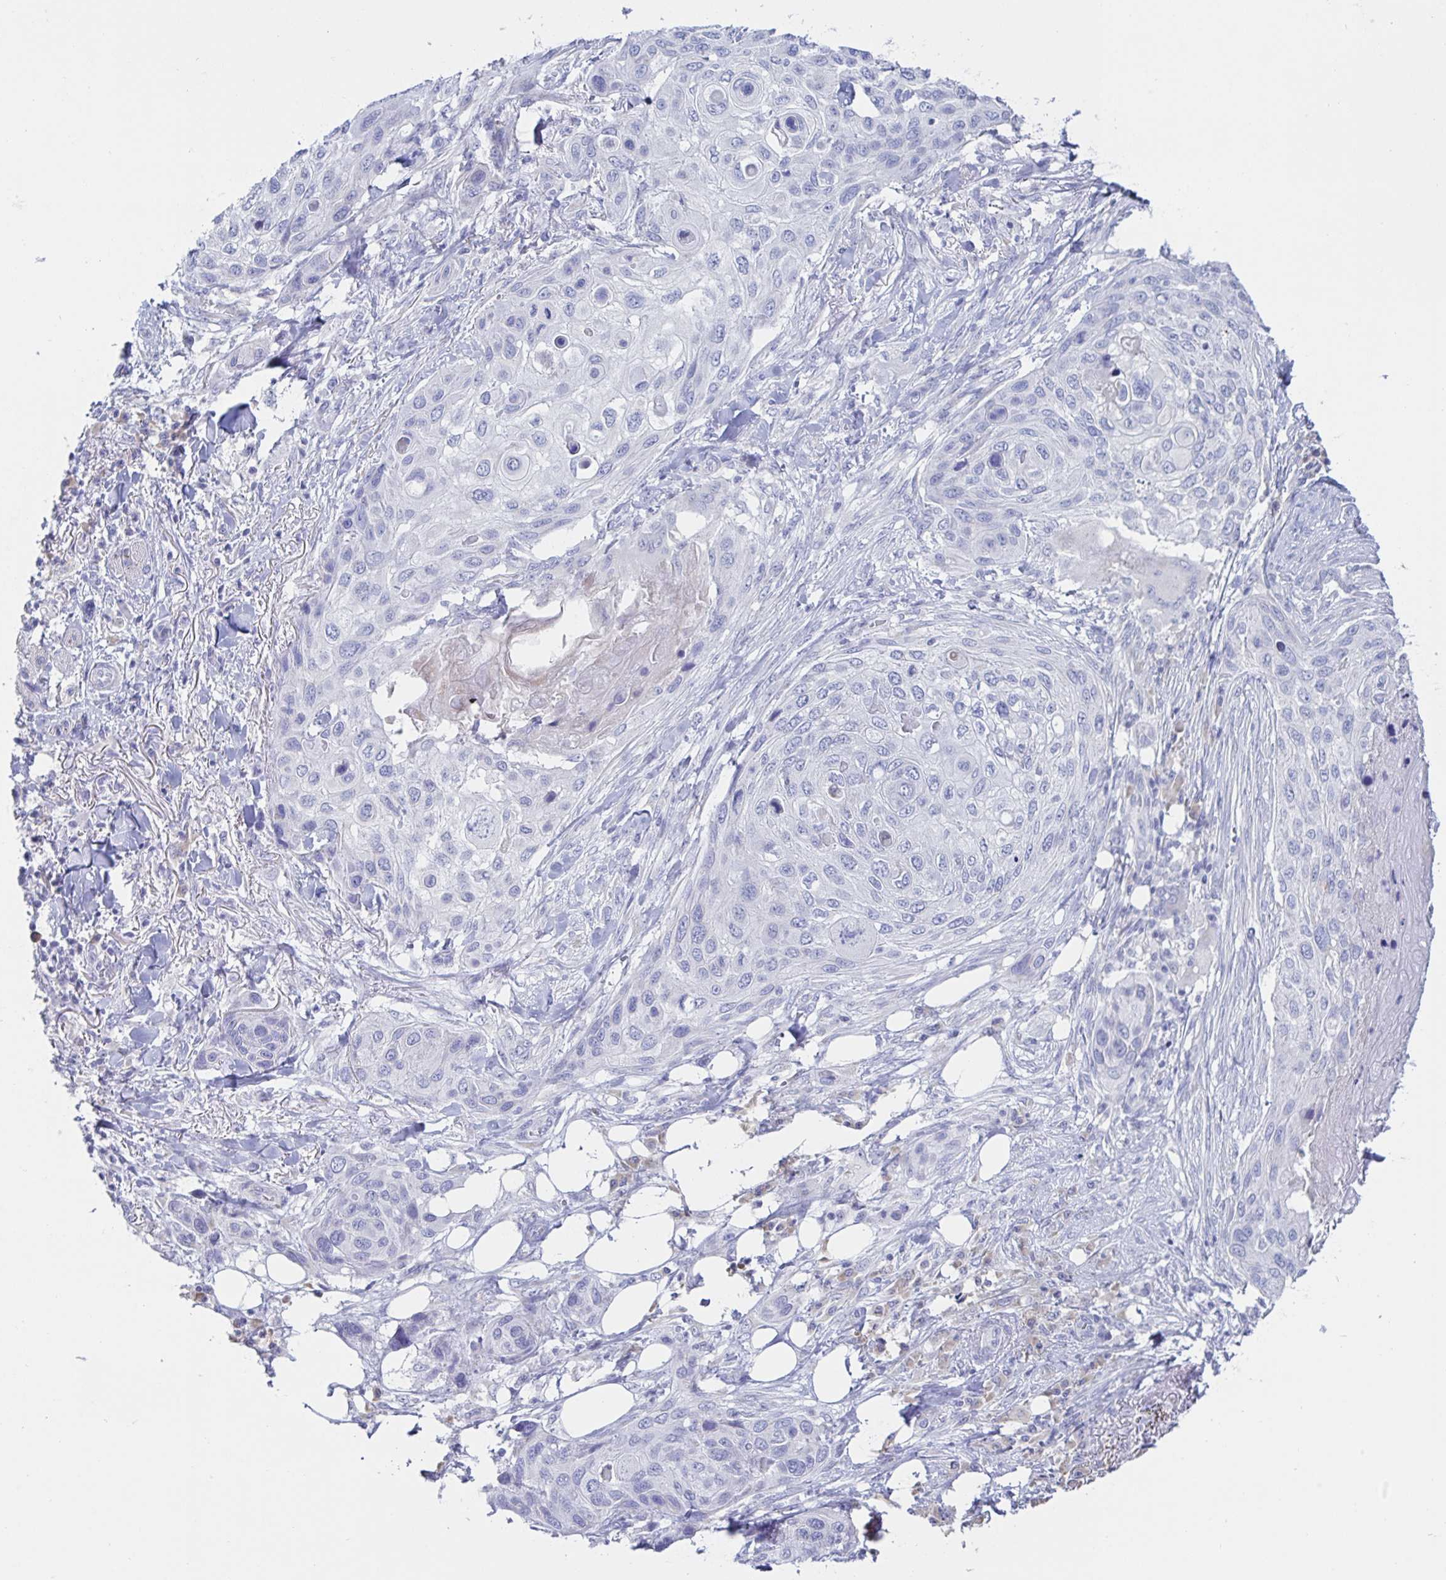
{"staining": {"intensity": "negative", "quantity": "none", "location": "none"}, "tissue": "skin cancer", "cell_type": "Tumor cells", "image_type": "cancer", "snomed": [{"axis": "morphology", "description": "Squamous cell carcinoma, NOS"}, {"axis": "topography", "description": "Skin"}], "caption": "High magnification brightfield microscopy of skin cancer (squamous cell carcinoma) stained with DAB (3,3'-diaminobenzidine) (brown) and counterstained with hematoxylin (blue): tumor cells show no significant expression.", "gene": "SIAH3", "patient": {"sex": "female", "age": 87}}